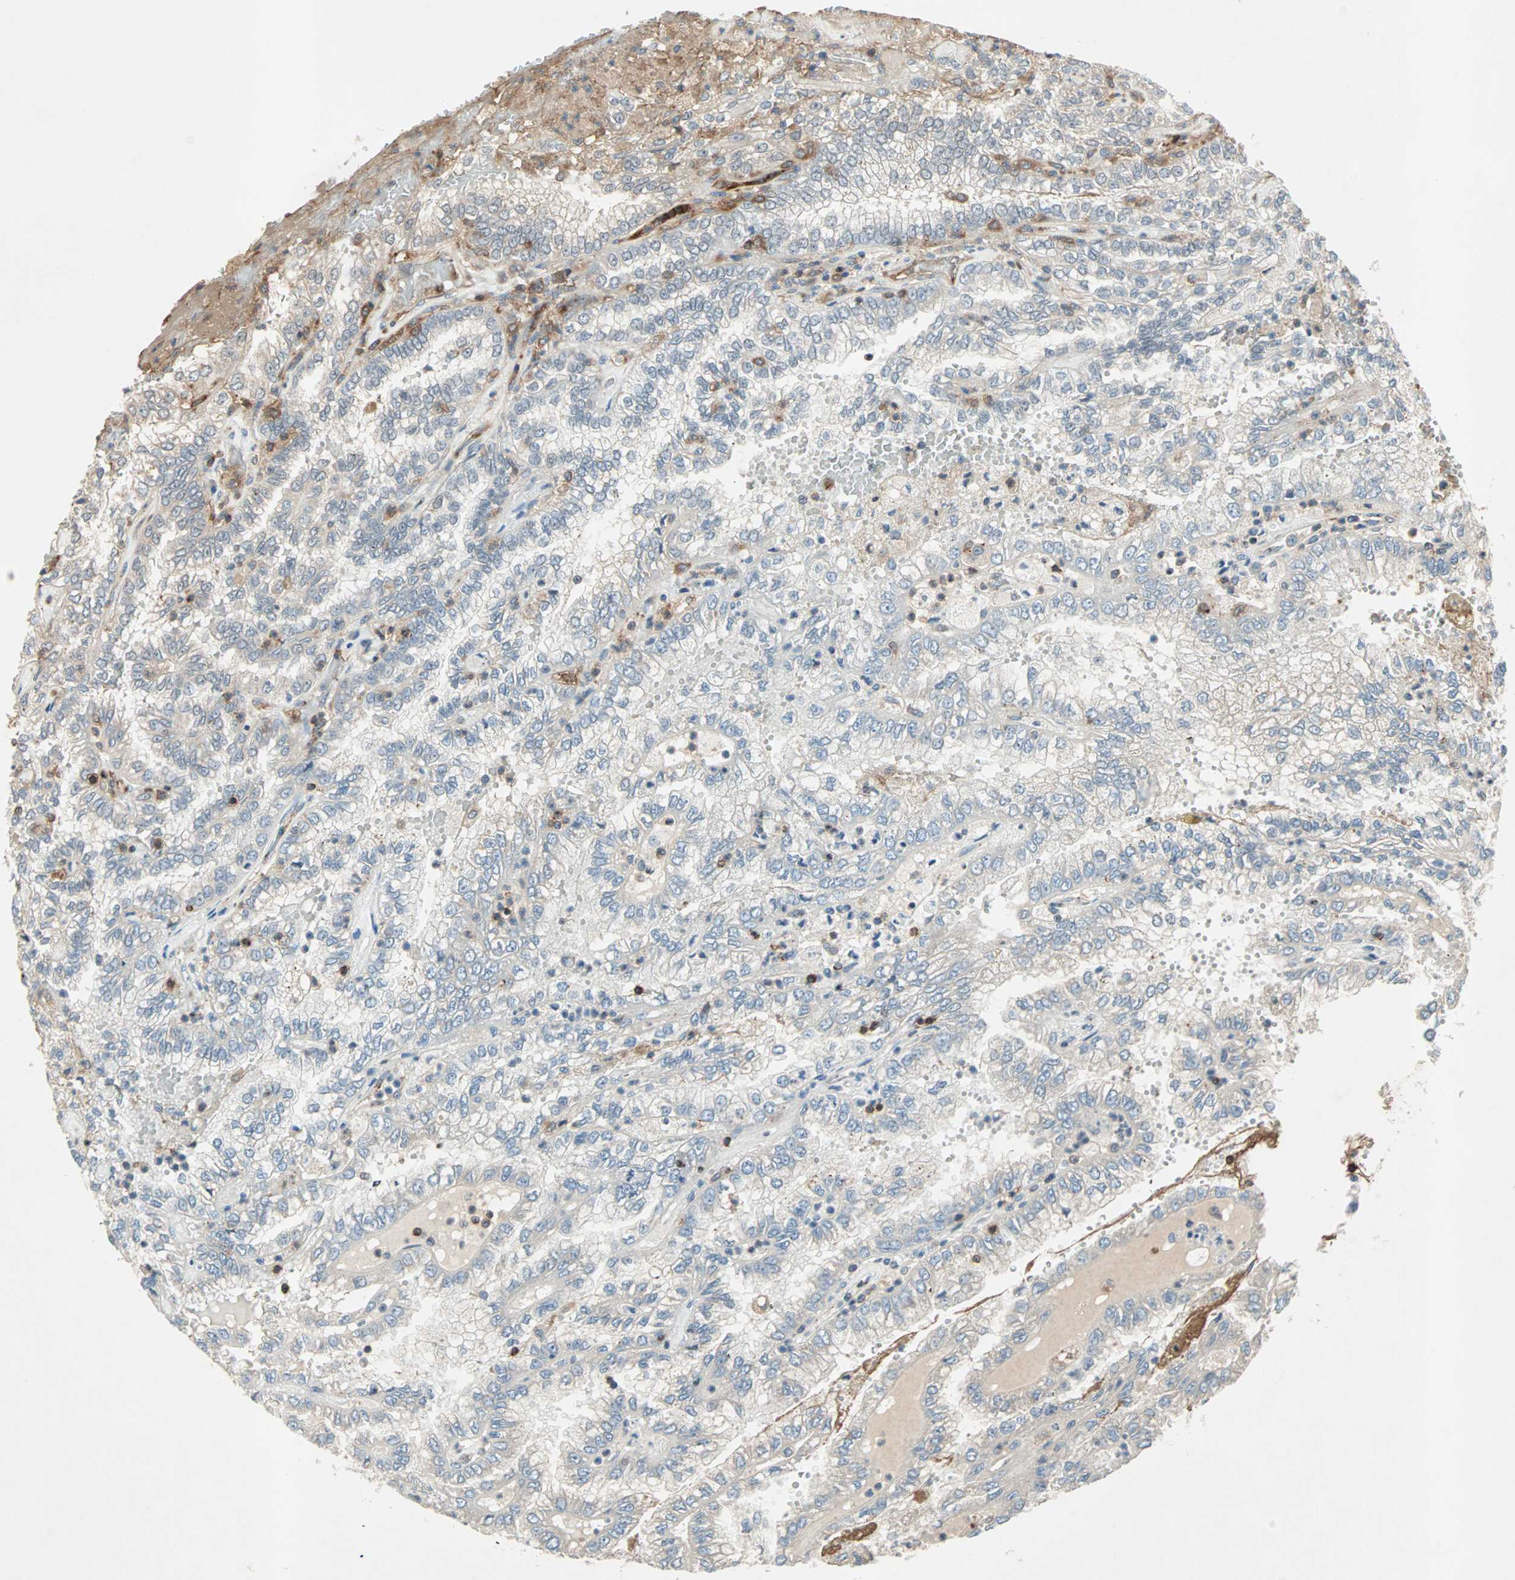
{"staining": {"intensity": "weak", "quantity": "25%-75%", "location": "cytoplasmic/membranous"}, "tissue": "renal cancer", "cell_type": "Tumor cells", "image_type": "cancer", "snomed": [{"axis": "morphology", "description": "Inflammation, NOS"}, {"axis": "morphology", "description": "Adenocarcinoma, NOS"}, {"axis": "topography", "description": "Kidney"}], "caption": "IHC (DAB) staining of renal adenocarcinoma exhibits weak cytoplasmic/membranous protein staining in approximately 25%-75% of tumor cells. (DAB IHC, brown staining for protein, blue staining for nuclei).", "gene": "TEC", "patient": {"sex": "male", "age": 68}}